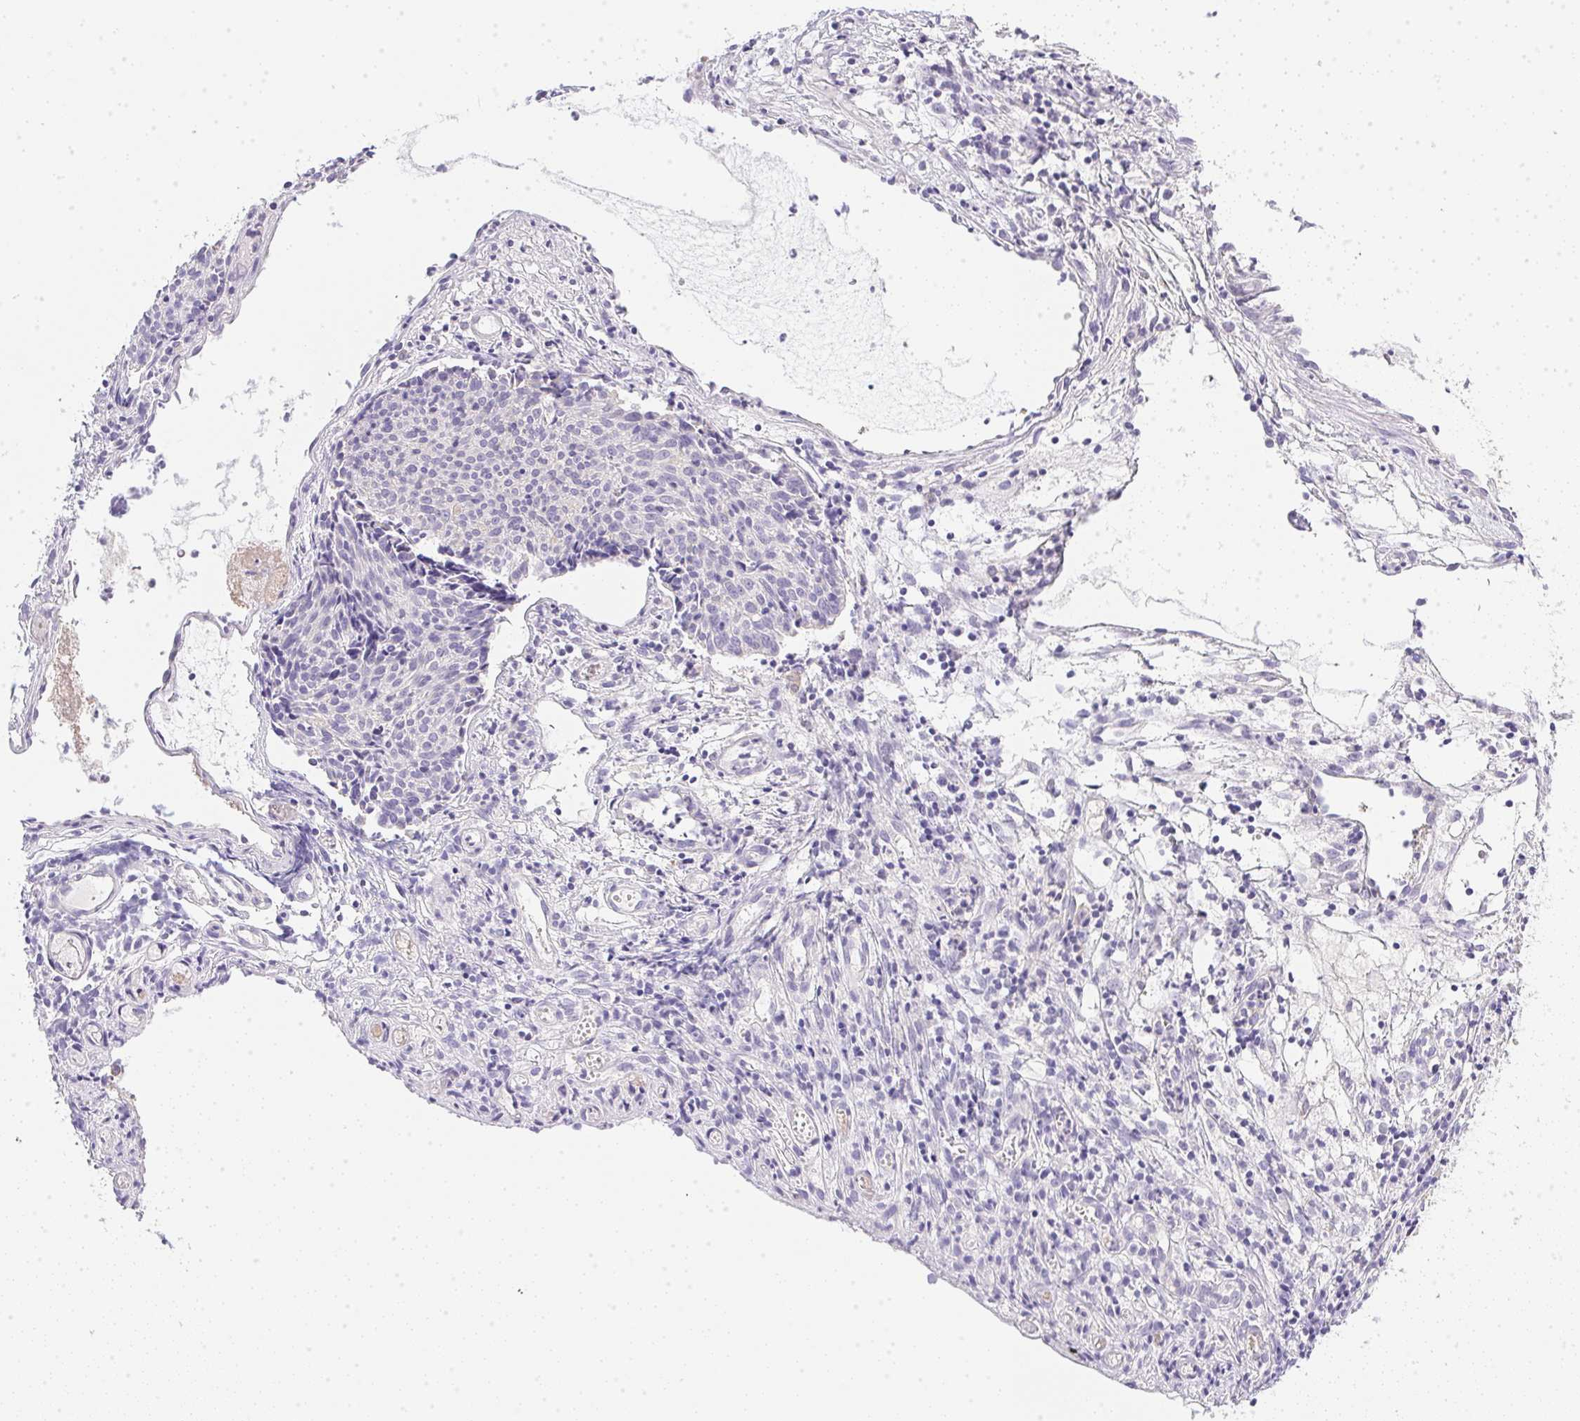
{"staining": {"intensity": "negative", "quantity": "none", "location": "none"}, "tissue": "cervical cancer", "cell_type": "Tumor cells", "image_type": "cancer", "snomed": [{"axis": "morphology", "description": "Squamous cell carcinoma, NOS"}, {"axis": "topography", "description": "Cervix"}], "caption": "This is an immunohistochemistry (IHC) micrograph of human squamous cell carcinoma (cervical). There is no positivity in tumor cells.", "gene": "SLC17A7", "patient": {"sex": "female", "age": 30}}